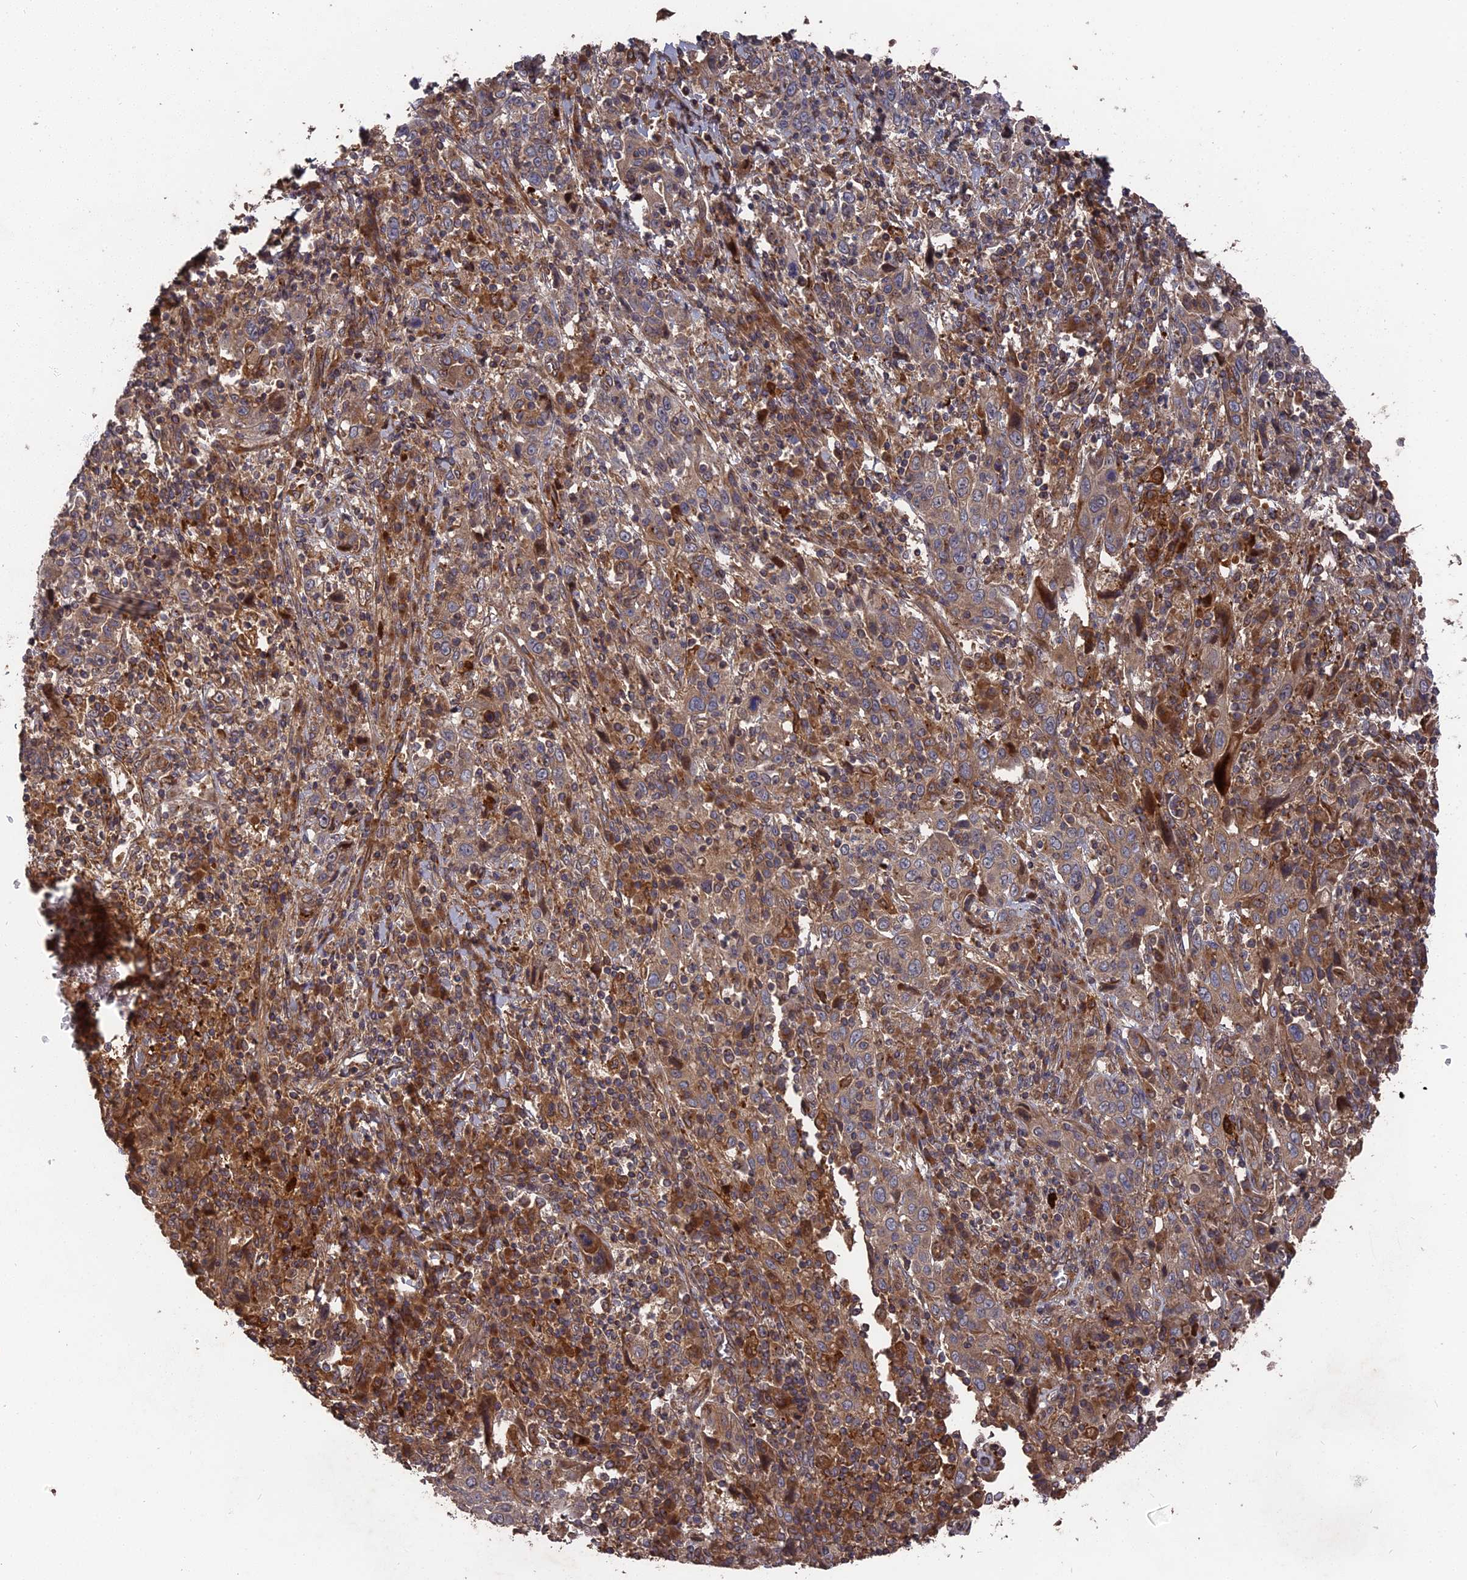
{"staining": {"intensity": "weak", "quantity": "<25%", "location": "cytoplasmic/membranous"}, "tissue": "cervical cancer", "cell_type": "Tumor cells", "image_type": "cancer", "snomed": [{"axis": "morphology", "description": "Squamous cell carcinoma, NOS"}, {"axis": "topography", "description": "Cervix"}], "caption": "This is an immunohistochemistry (IHC) histopathology image of human cervical squamous cell carcinoma. There is no staining in tumor cells.", "gene": "DEF8", "patient": {"sex": "female", "age": 46}}